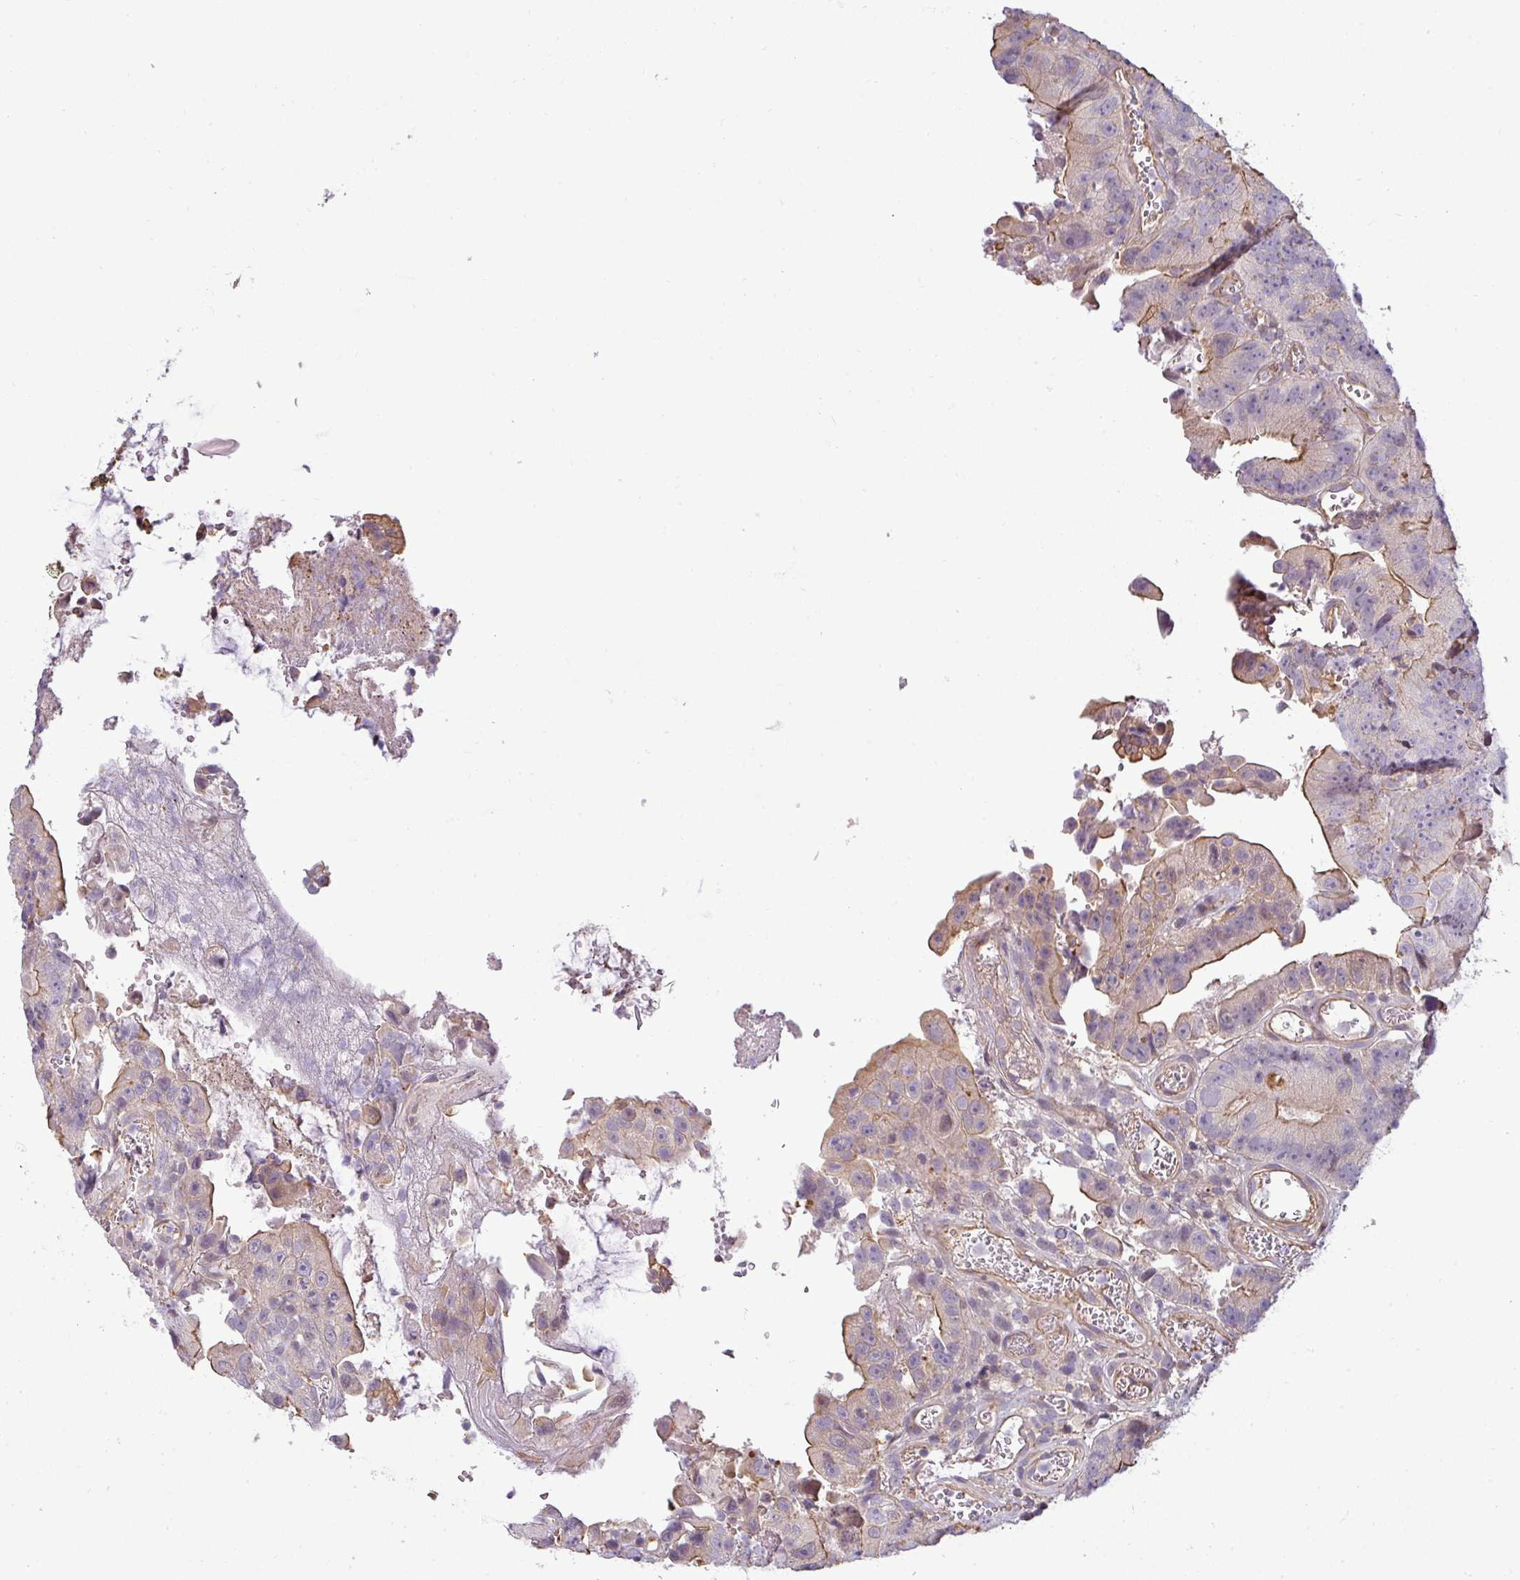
{"staining": {"intensity": "moderate", "quantity": "<25%", "location": "cytoplasmic/membranous"}, "tissue": "colorectal cancer", "cell_type": "Tumor cells", "image_type": "cancer", "snomed": [{"axis": "morphology", "description": "Adenocarcinoma, NOS"}, {"axis": "topography", "description": "Colon"}], "caption": "A high-resolution photomicrograph shows immunohistochemistry staining of adenocarcinoma (colorectal), which demonstrates moderate cytoplasmic/membranous staining in about <25% of tumor cells. The staining was performed using DAB (3,3'-diaminobenzidine) to visualize the protein expression in brown, while the nuclei were stained in blue with hematoxylin (Magnification: 20x).", "gene": "ZNF835", "patient": {"sex": "female", "age": 86}}